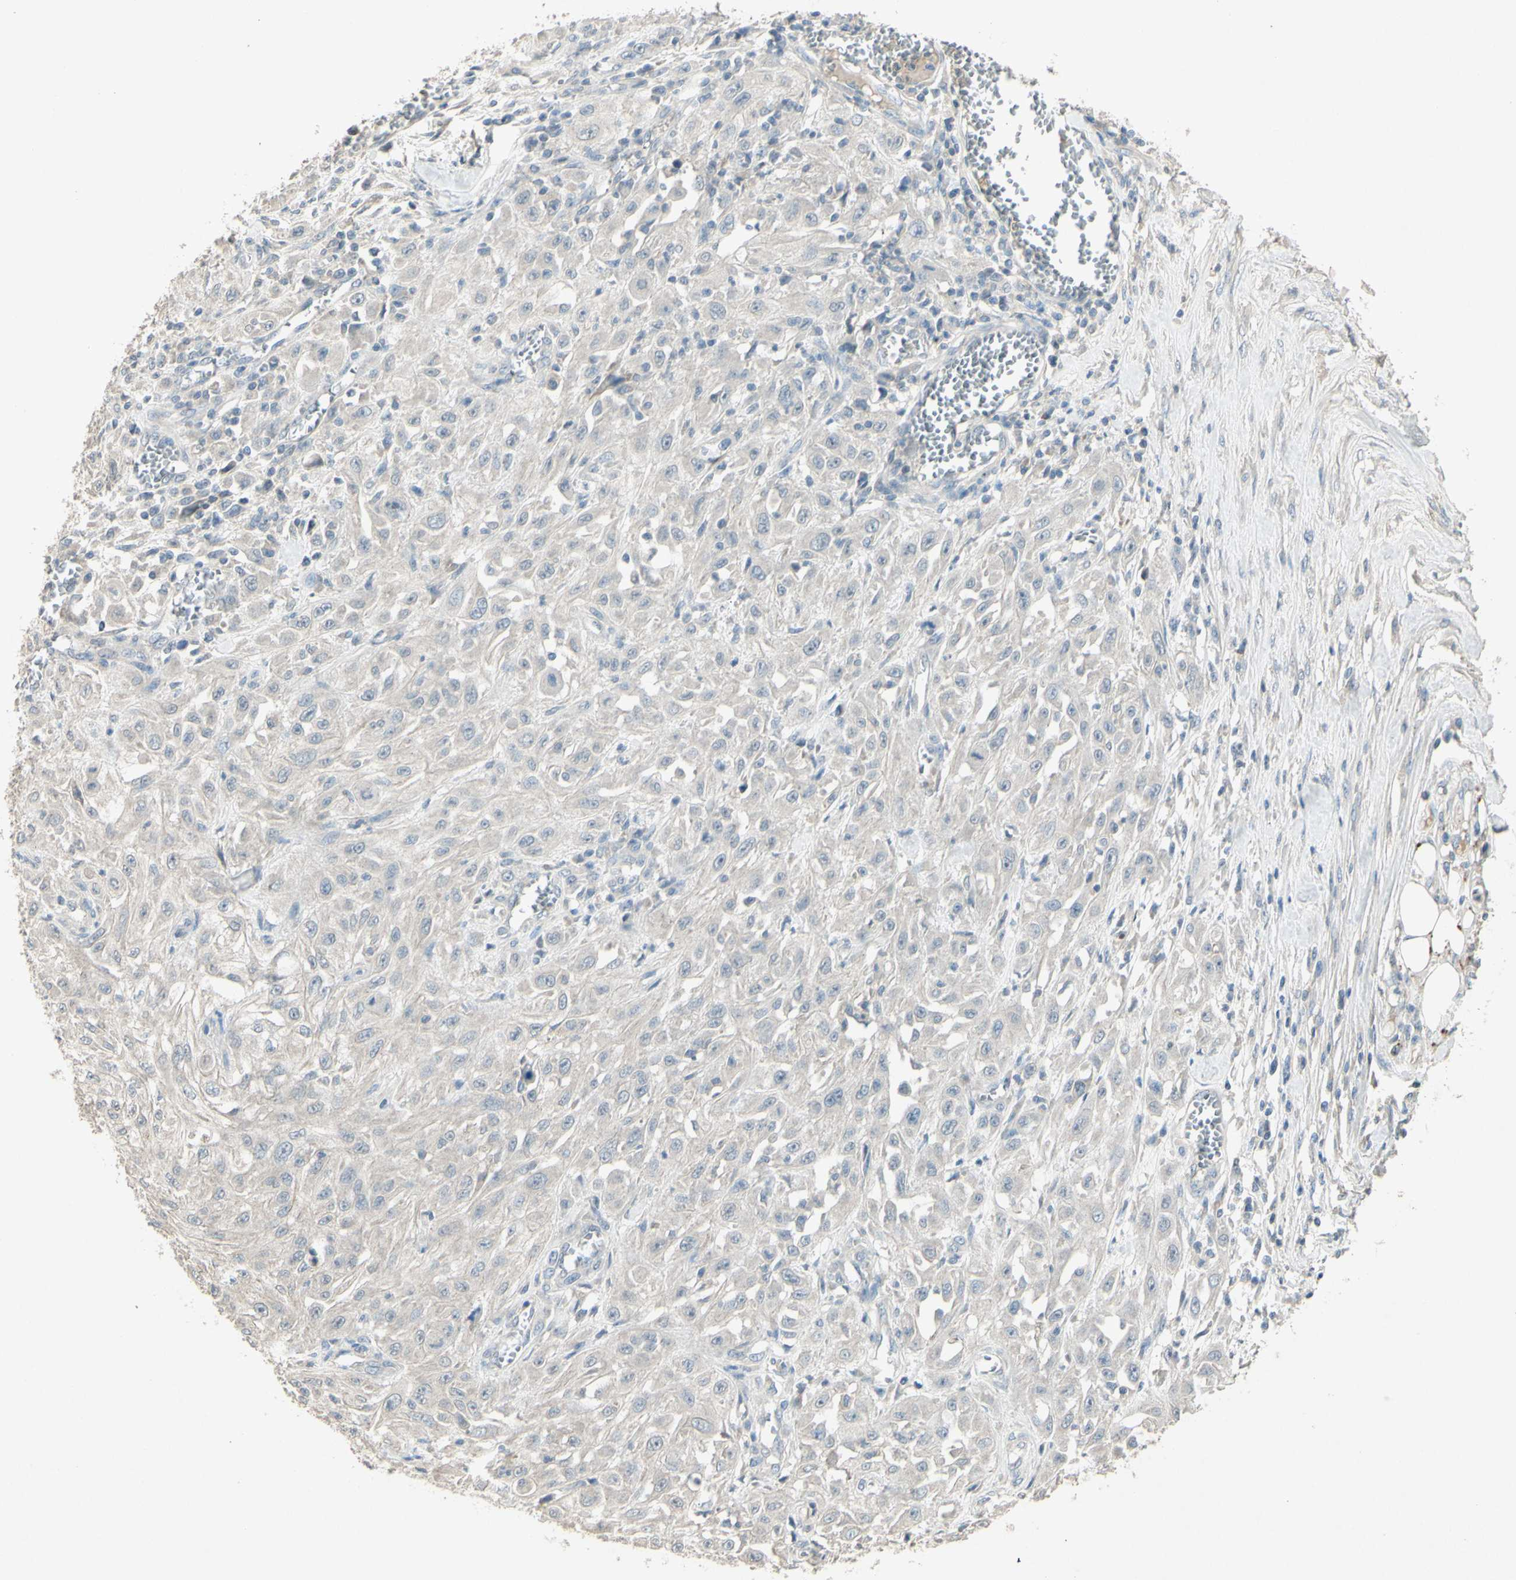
{"staining": {"intensity": "negative", "quantity": "none", "location": "none"}, "tissue": "skin cancer", "cell_type": "Tumor cells", "image_type": "cancer", "snomed": [{"axis": "morphology", "description": "Squamous cell carcinoma, NOS"}, {"axis": "morphology", "description": "Squamous cell carcinoma, metastatic, NOS"}, {"axis": "topography", "description": "Skin"}, {"axis": "topography", "description": "Lymph node"}], "caption": "Immunohistochemical staining of skin cancer demonstrates no significant staining in tumor cells. (Brightfield microscopy of DAB (3,3'-diaminobenzidine) IHC at high magnification).", "gene": "TIMM21", "patient": {"sex": "male", "age": 75}}